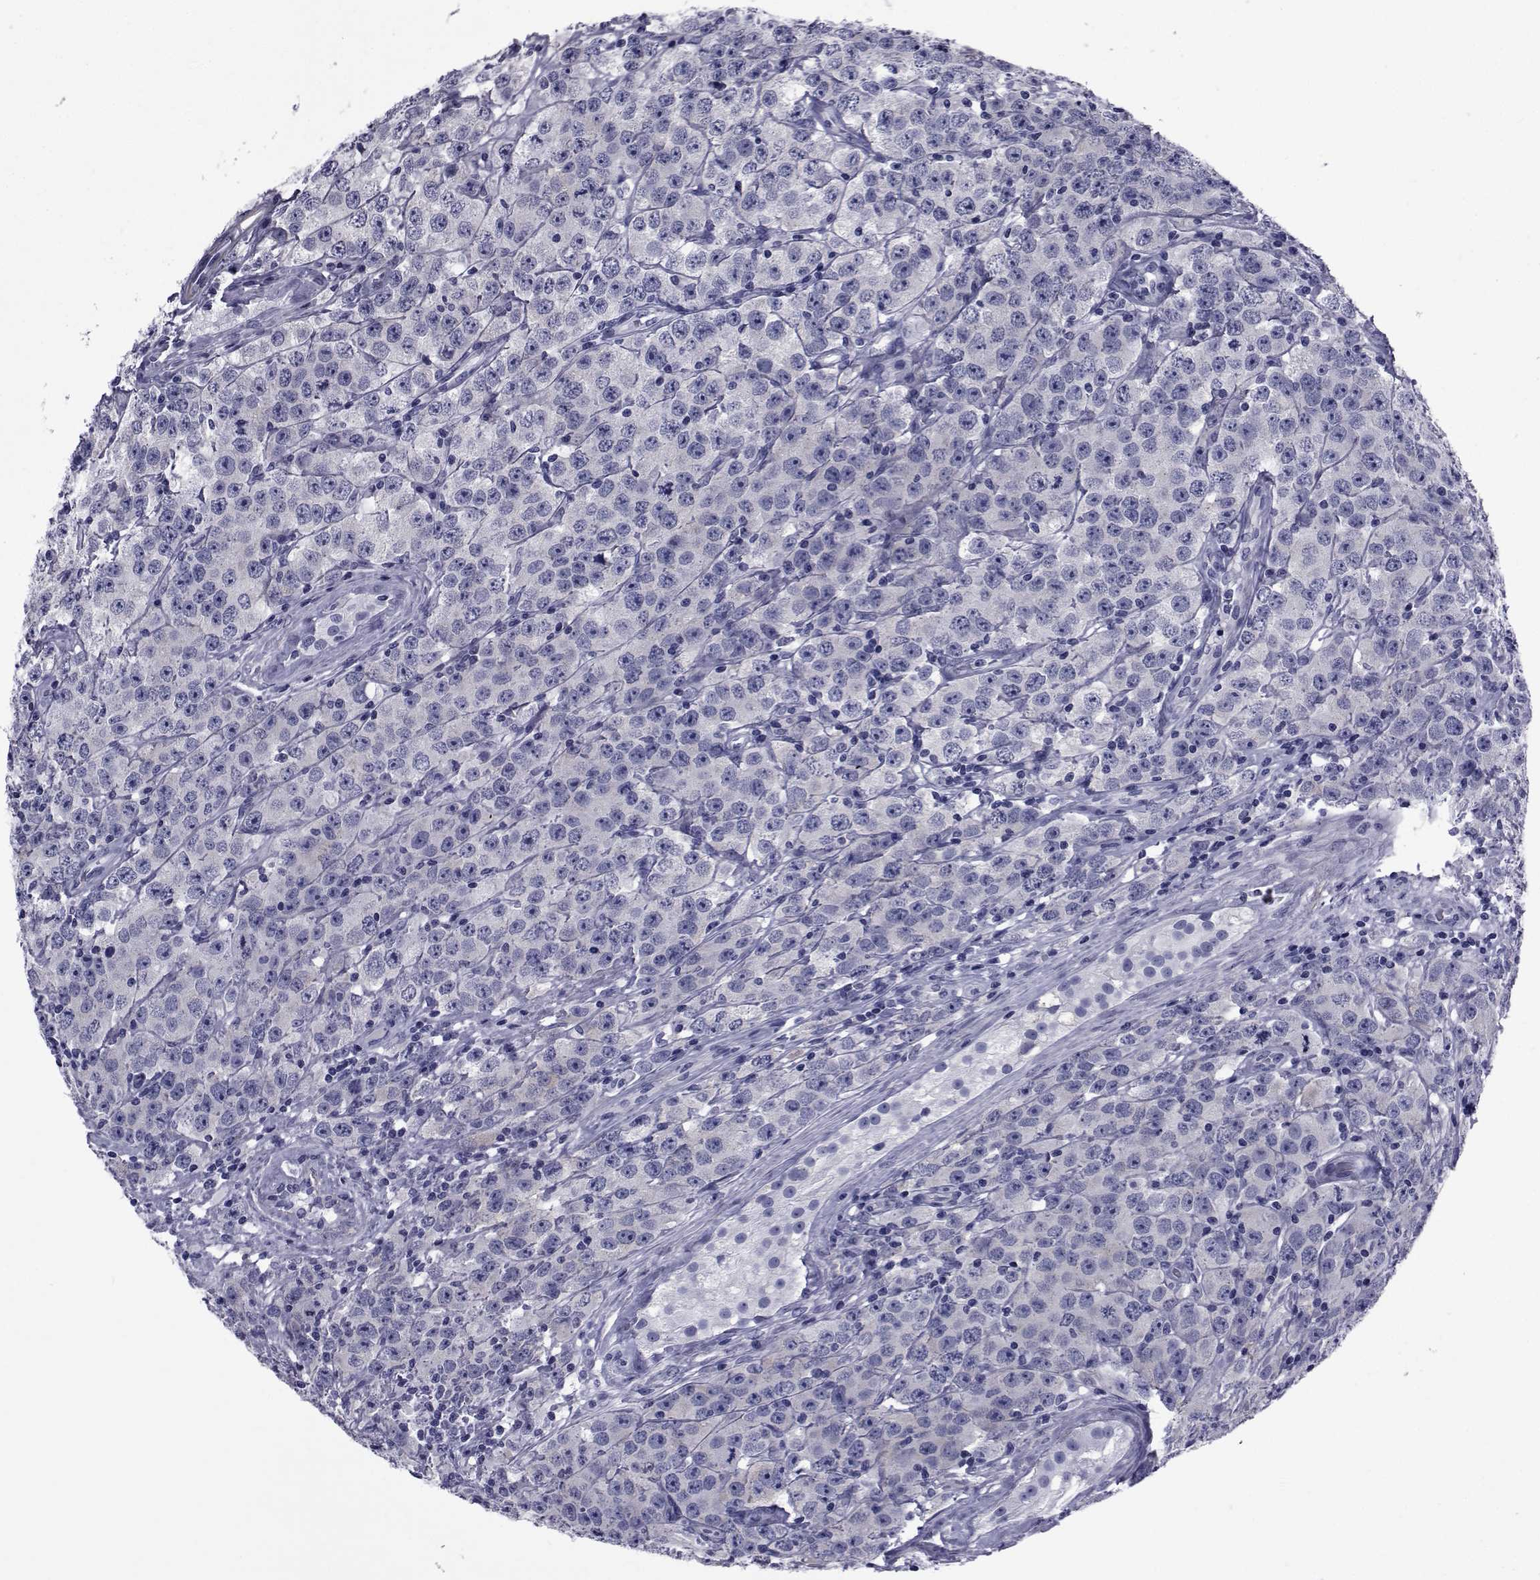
{"staining": {"intensity": "negative", "quantity": "none", "location": "none"}, "tissue": "testis cancer", "cell_type": "Tumor cells", "image_type": "cancer", "snomed": [{"axis": "morphology", "description": "Seminoma, NOS"}, {"axis": "topography", "description": "Testis"}], "caption": "Tumor cells show no significant positivity in testis cancer (seminoma). The staining was performed using DAB to visualize the protein expression in brown, while the nuclei were stained in blue with hematoxylin (Magnification: 20x).", "gene": "GKAP1", "patient": {"sex": "male", "age": 52}}